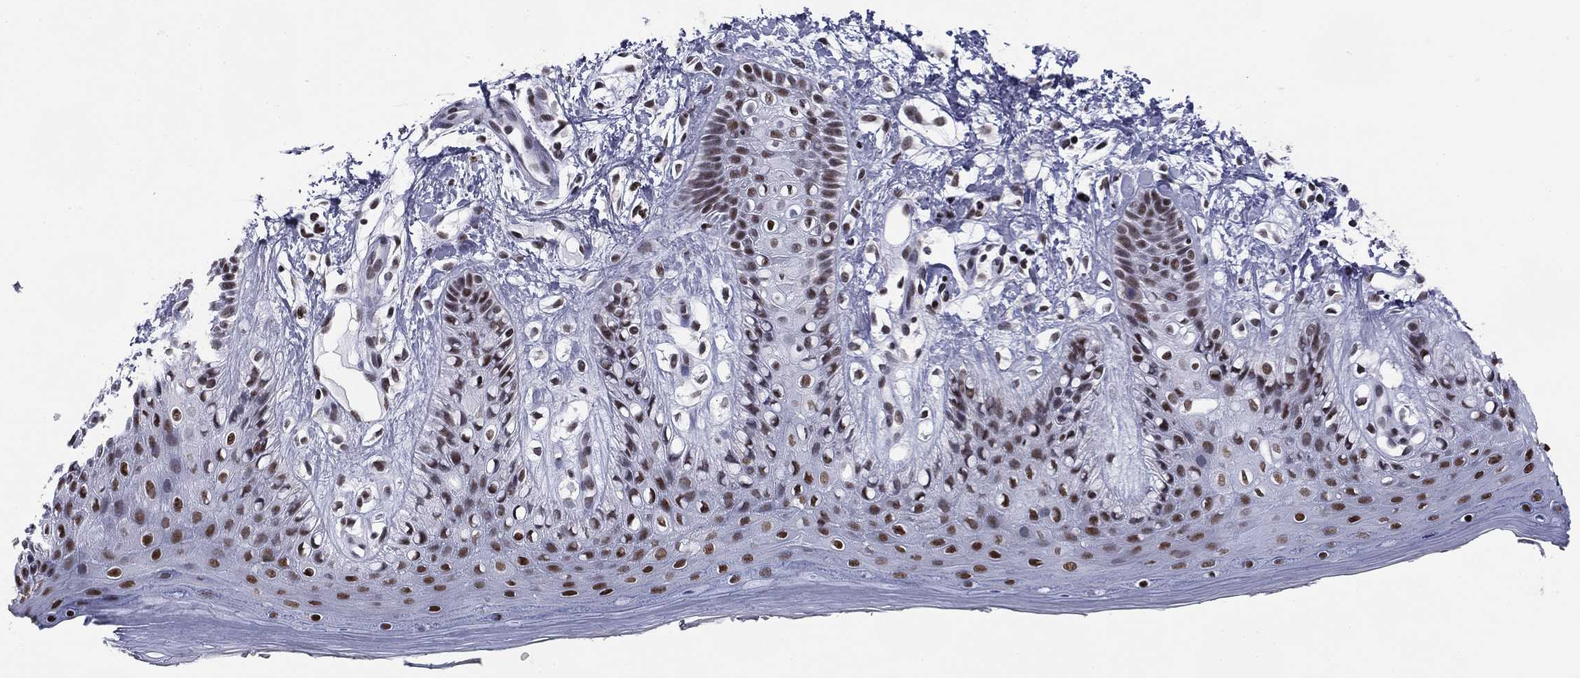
{"staining": {"intensity": "moderate", "quantity": ">75%", "location": "nuclear"}, "tissue": "skin", "cell_type": "Epidermal cells", "image_type": "normal", "snomed": [{"axis": "morphology", "description": "Normal tissue, NOS"}, {"axis": "topography", "description": "Anal"}], "caption": "Normal skin demonstrates moderate nuclear staining in about >75% of epidermal cells.", "gene": "ETV5", "patient": {"sex": "male", "age": 36}}